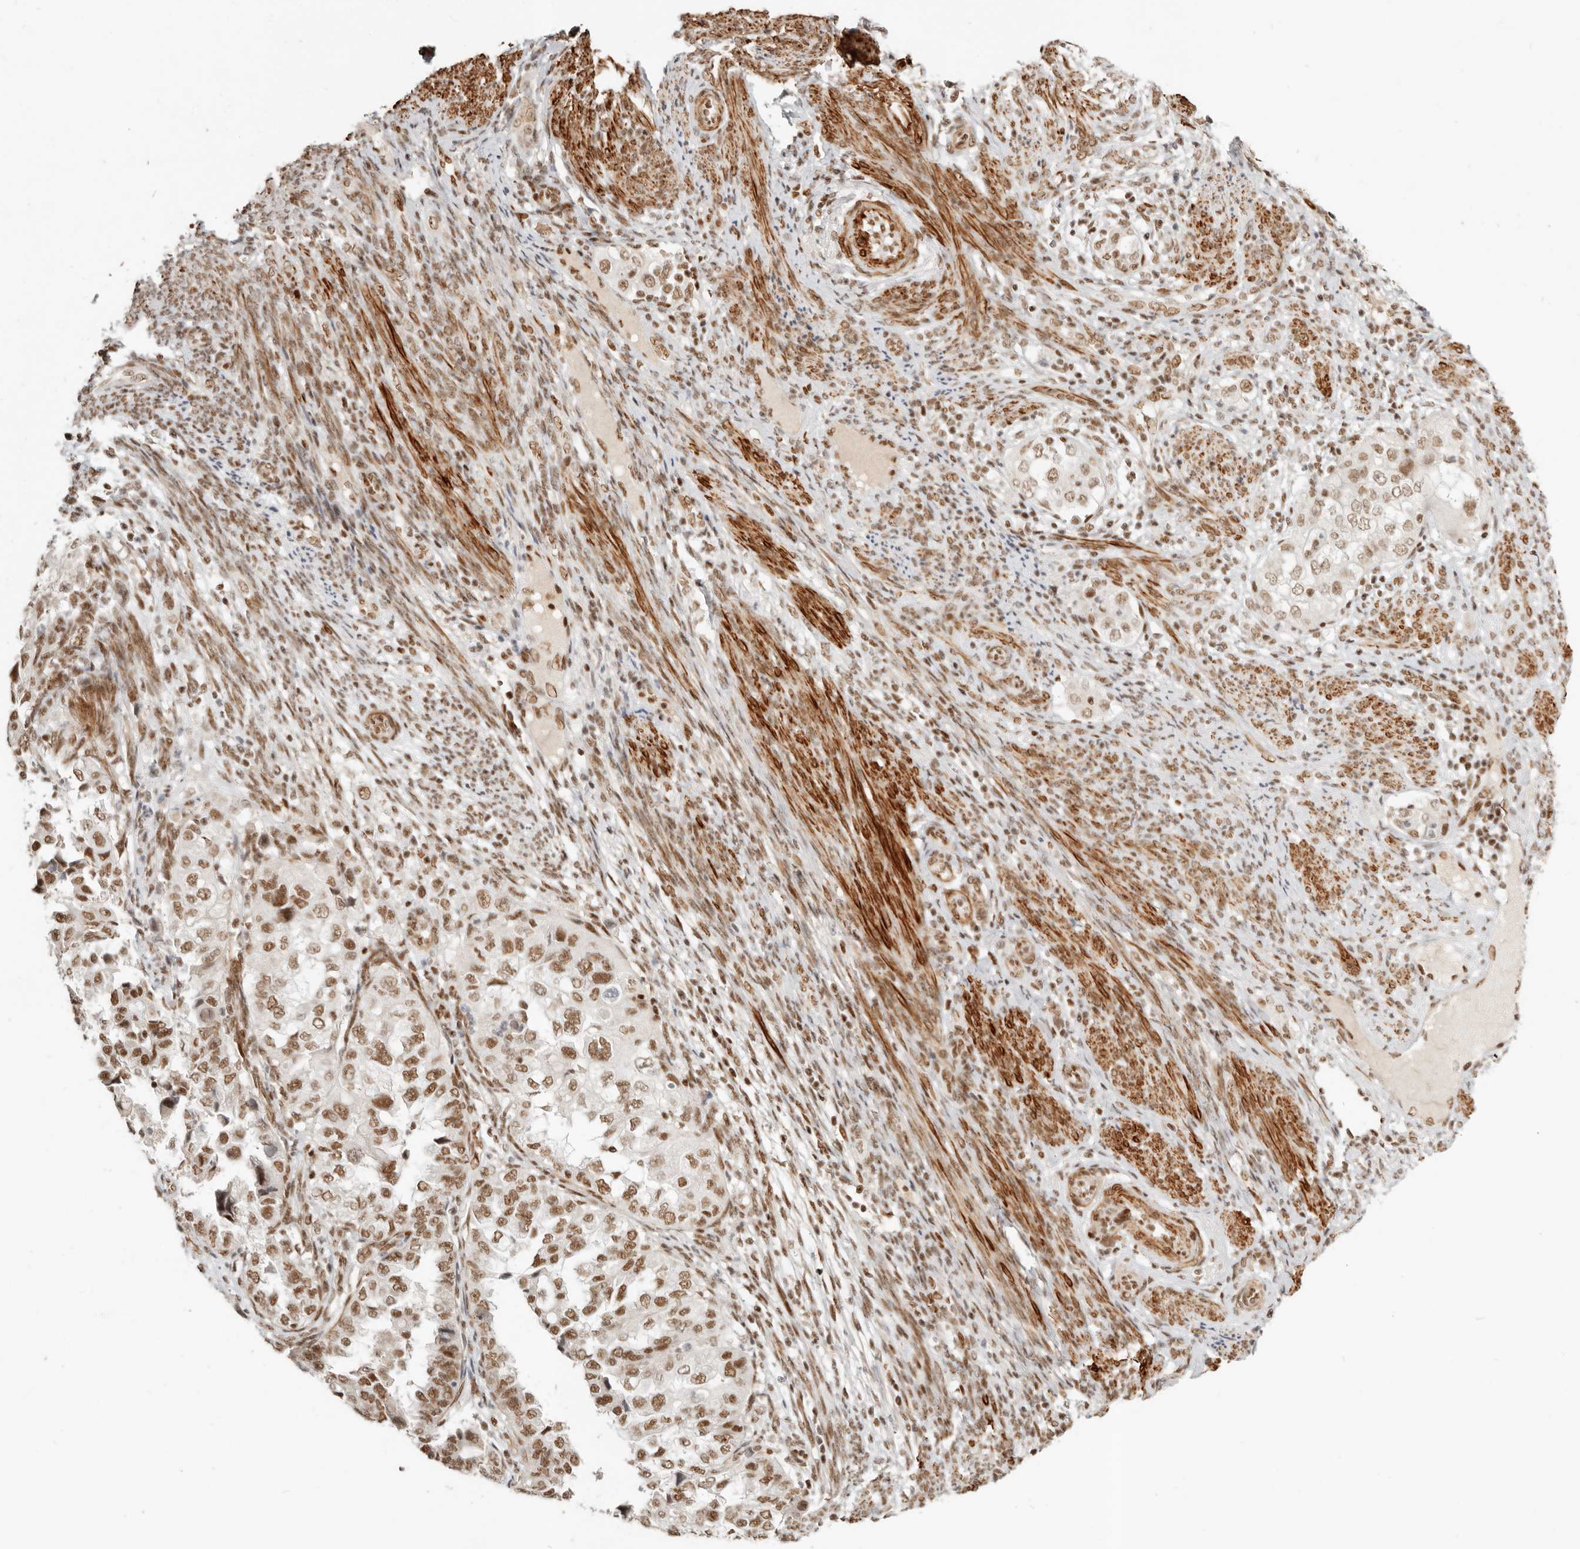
{"staining": {"intensity": "moderate", "quantity": ">75%", "location": "nuclear"}, "tissue": "endometrial cancer", "cell_type": "Tumor cells", "image_type": "cancer", "snomed": [{"axis": "morphology", "description": "Adenocarcinoma, NOS"}, {"axis": "topography", "description": "Endometrium"}], "caption": "The image reveals staining of adenocarcinoma (endometrial), revealing moderate nuclear protein positivity (brown color) within tumor cells. The staining is performed using DAB (3,3'-diaminobenzidine) brown chromogen to label protein expression. The nuclei are counter-stained blue using hematoxylin.", "gene": "GABPA", "patient": {"sex": "female", "age": 85}}